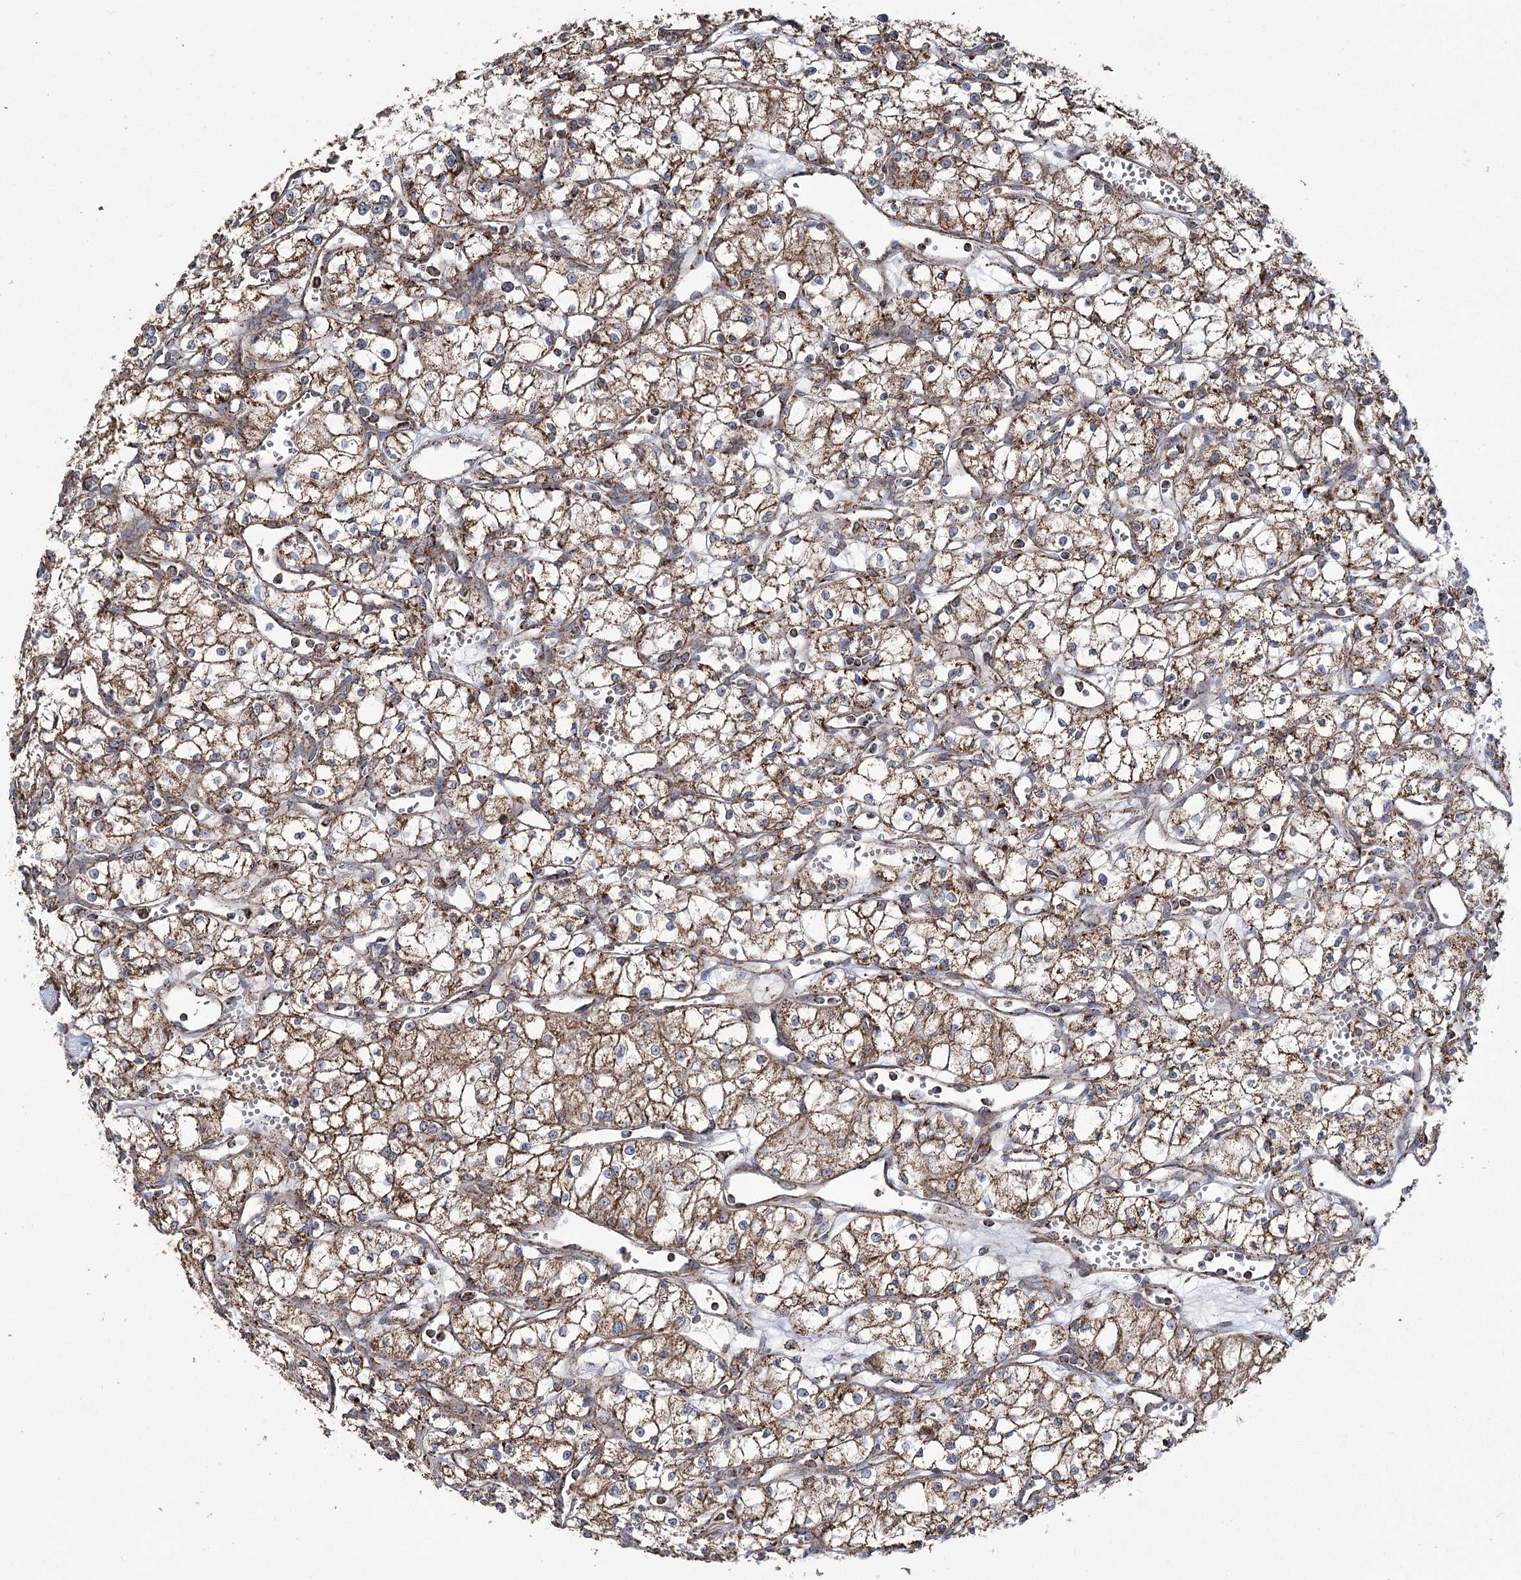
{"staining": {"intensity": "moderate", "quantity": ">75%", "location": "cytoplasmic/membranous"}, "tissue": "renal cancer", "cell_type": "Tumor cells", "image_type": "cancer", "snomed": [{"axis": "morphology", "description": "Adenocarcinoma, NOS"}, {"axis": "topography", "description": "Kidney"}], "caption": "The micrograph demonstrates immunohistochemical staining of adenocarcinoma (renal). There is moderate cytoplasmic/membranous expression is appreciated in approximately >75% of tumor cells.", "gene": "RANBP3L", "patient": {"sex": "male", "age": 59}}